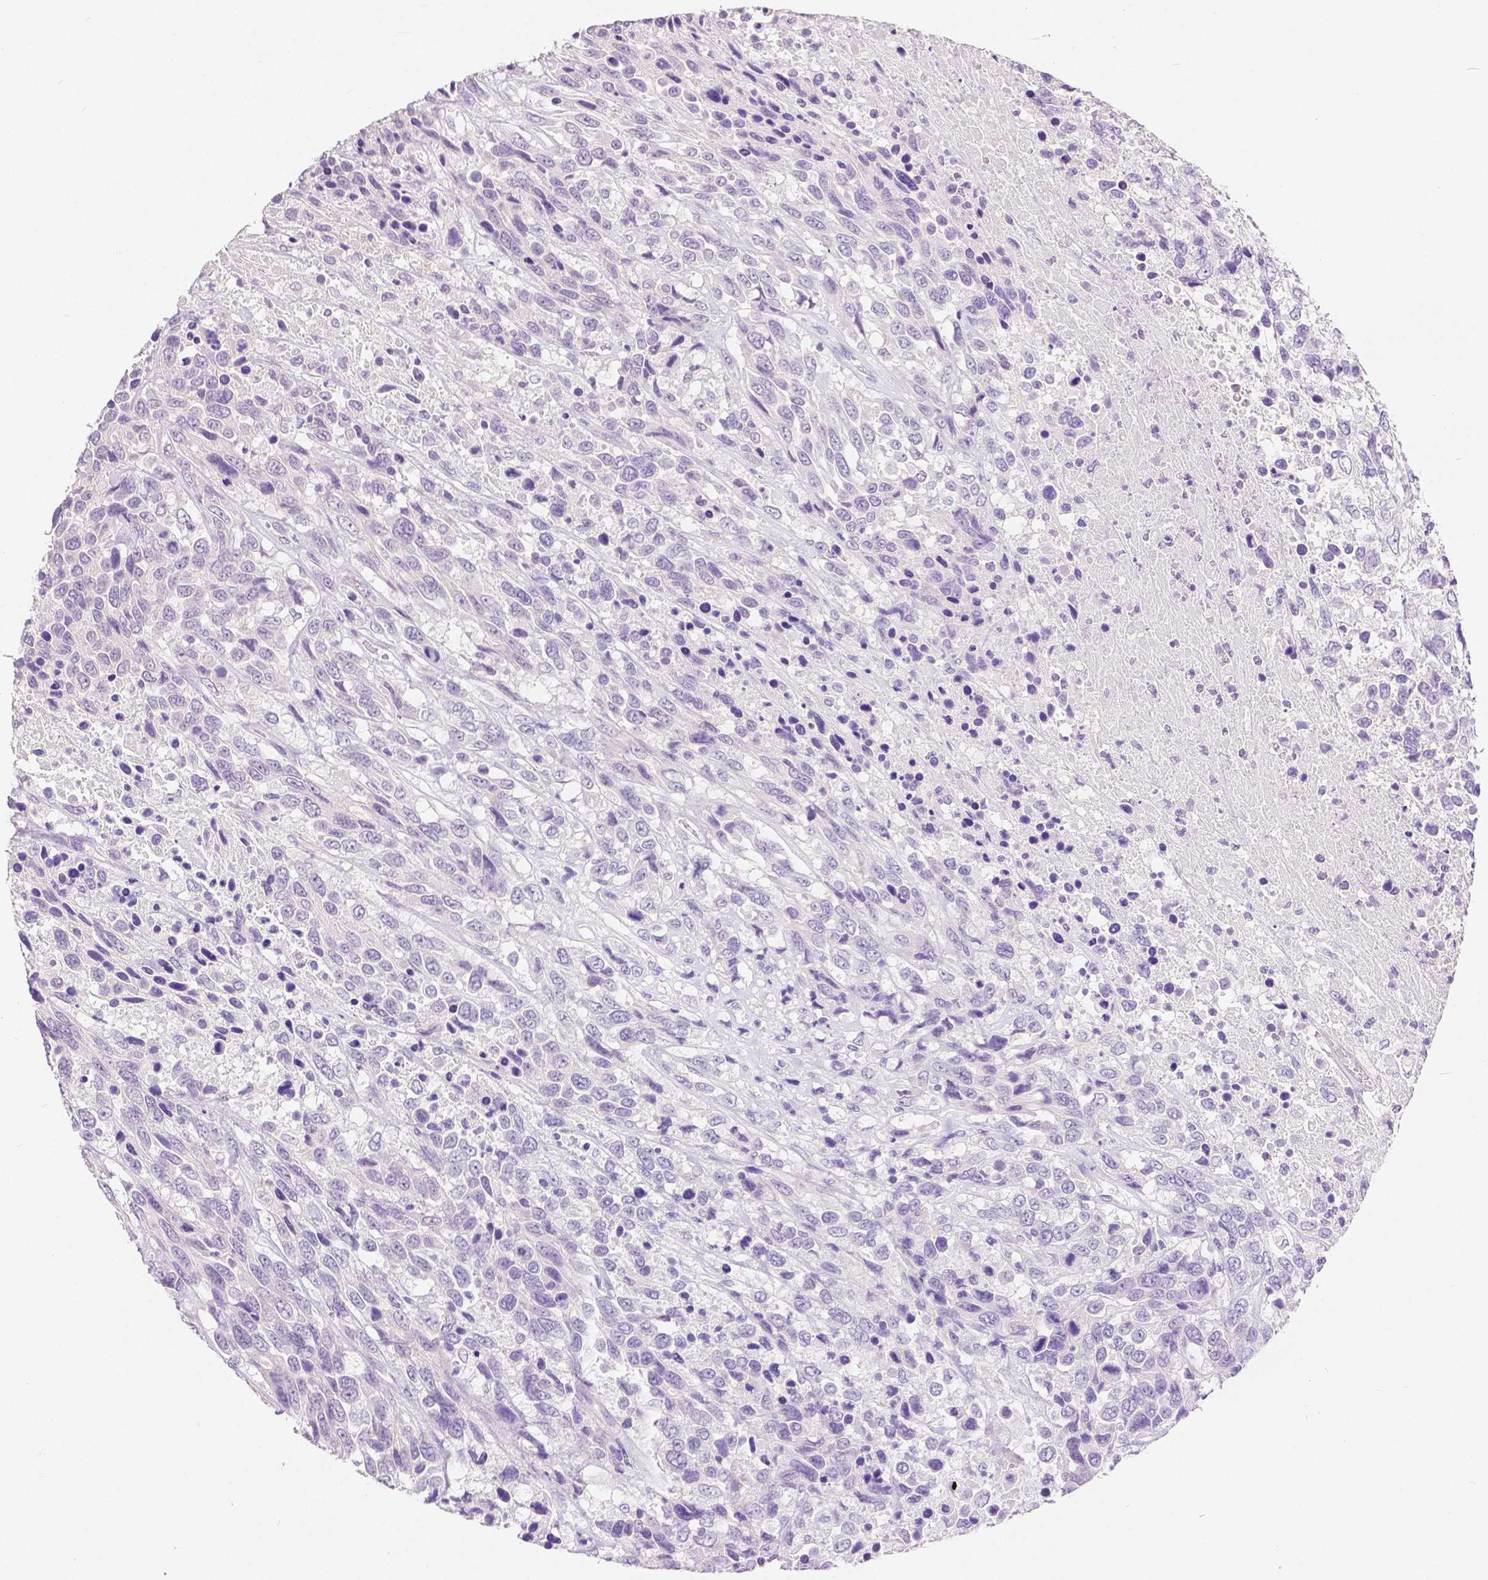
{"staining": {"intensity": "negative", "quantity": "none", "location": "none"}, "tissue": "urothelial cancer", "cell_type": "Tumor cells", "image_type": "cancer", "snomed": [{"axis": "morphology", "description": "Urothelial carcinoma, High grade"}, {"axis": "topography", "description": "Urinary bladder"}], "caption": "Image shows no protein staining in tumor cells of high-grade urothelial carcinoma tissue.", "gene": "HNF1B", "patient": {"sex": "female", "age": 70}}